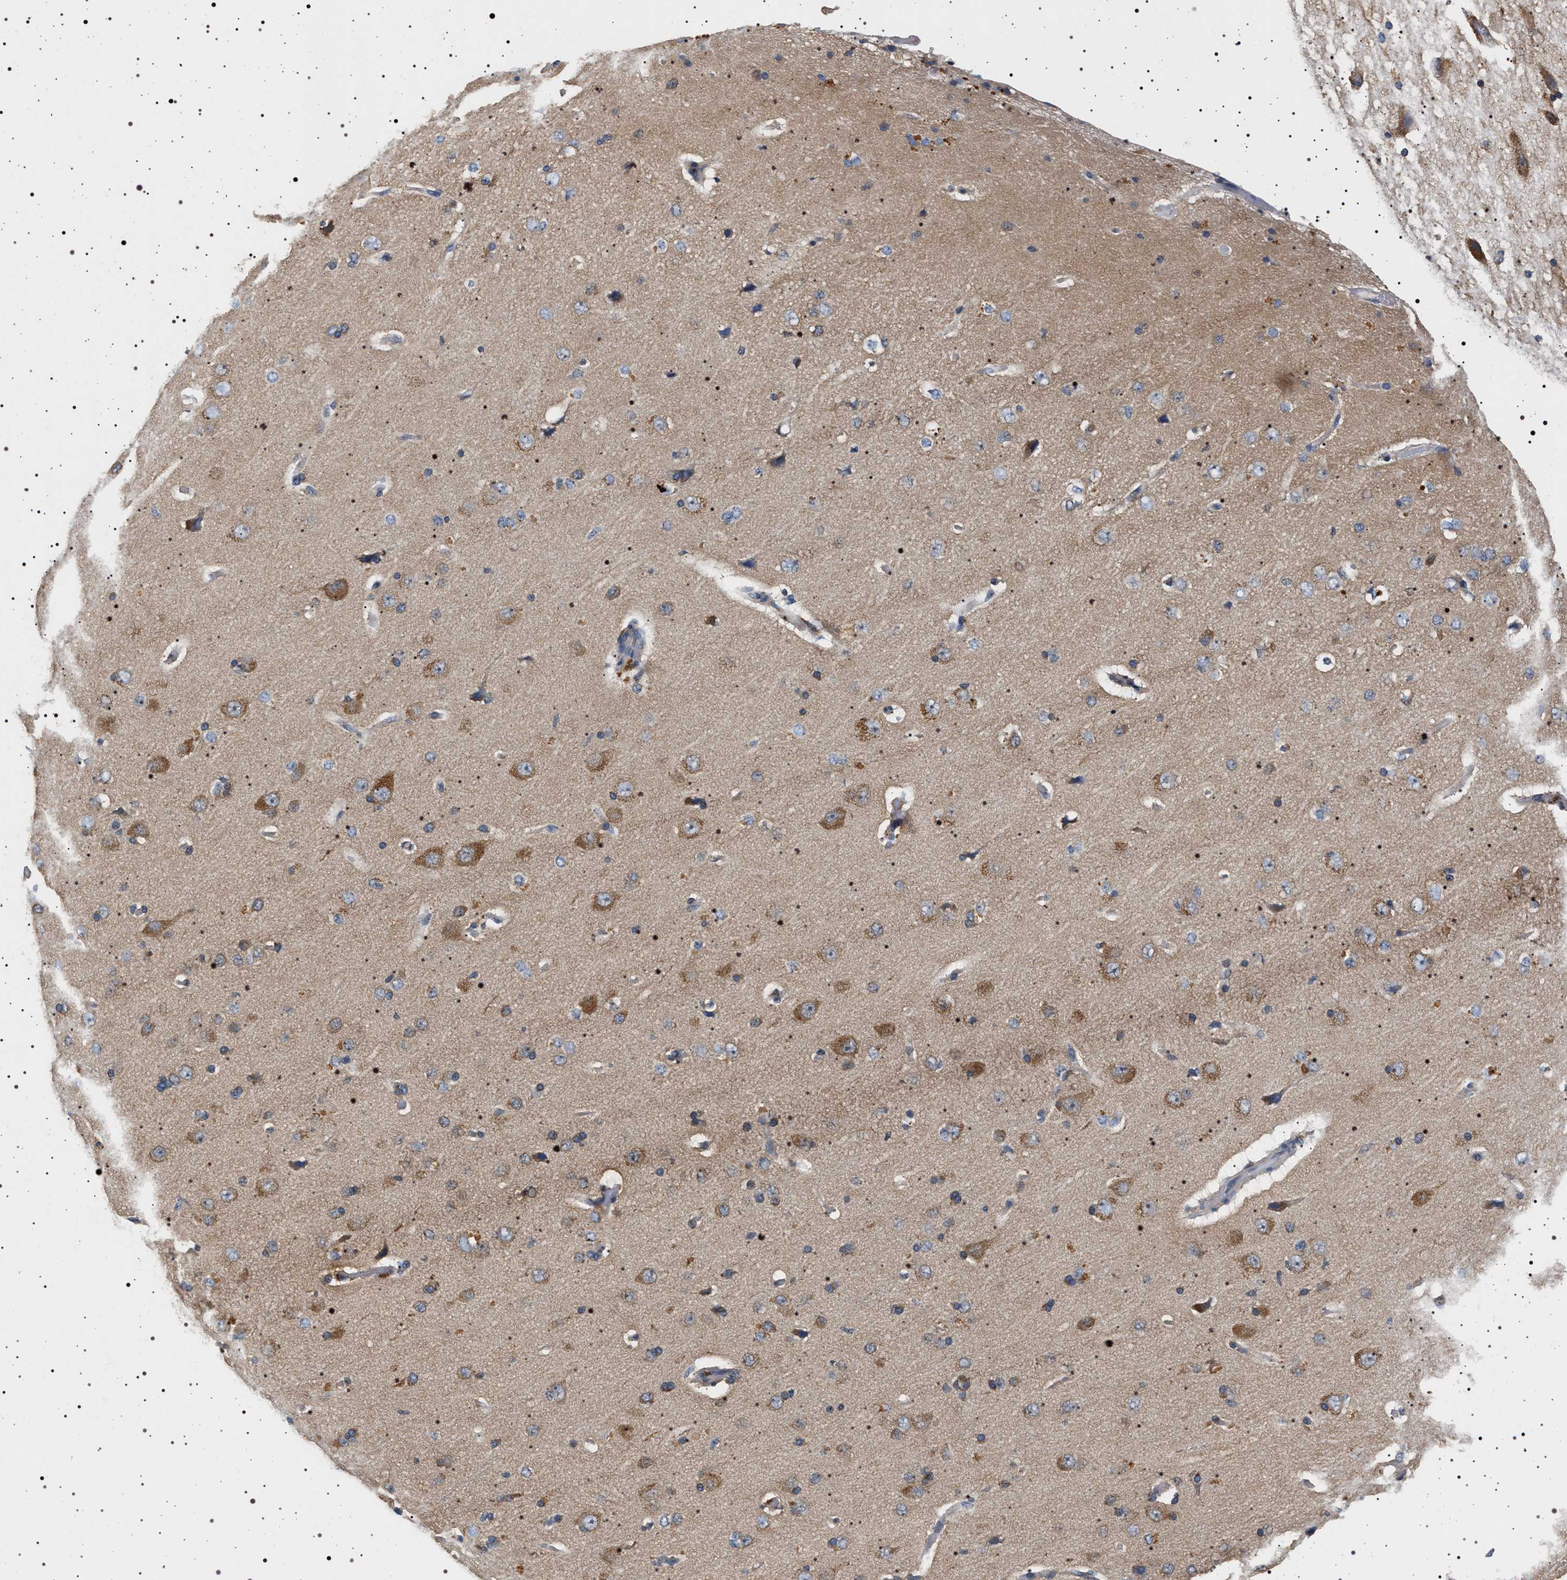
{"staining": {"intensity": "weak", "quantity": ">75%", "location": "cytoplasmic/membranous"}, "tissue": "cerebral cortex", "cell_type": "Endothelial cells", "image_type": "normal", "snomed": [{"axis": "morphology", "description": "Normal tissue, NOS"}, {"axis": "topography", "description": "Cerebral cortex"}], "caption": "Immunohistochemical staining of unremarkable cerebral cortex demonstrates weak cytoplasmic/membranous protein expression in approximately >75% of endothelial cells.", "gene": "DCBLD2", "patient": {"sex": "male", "age": 62}}